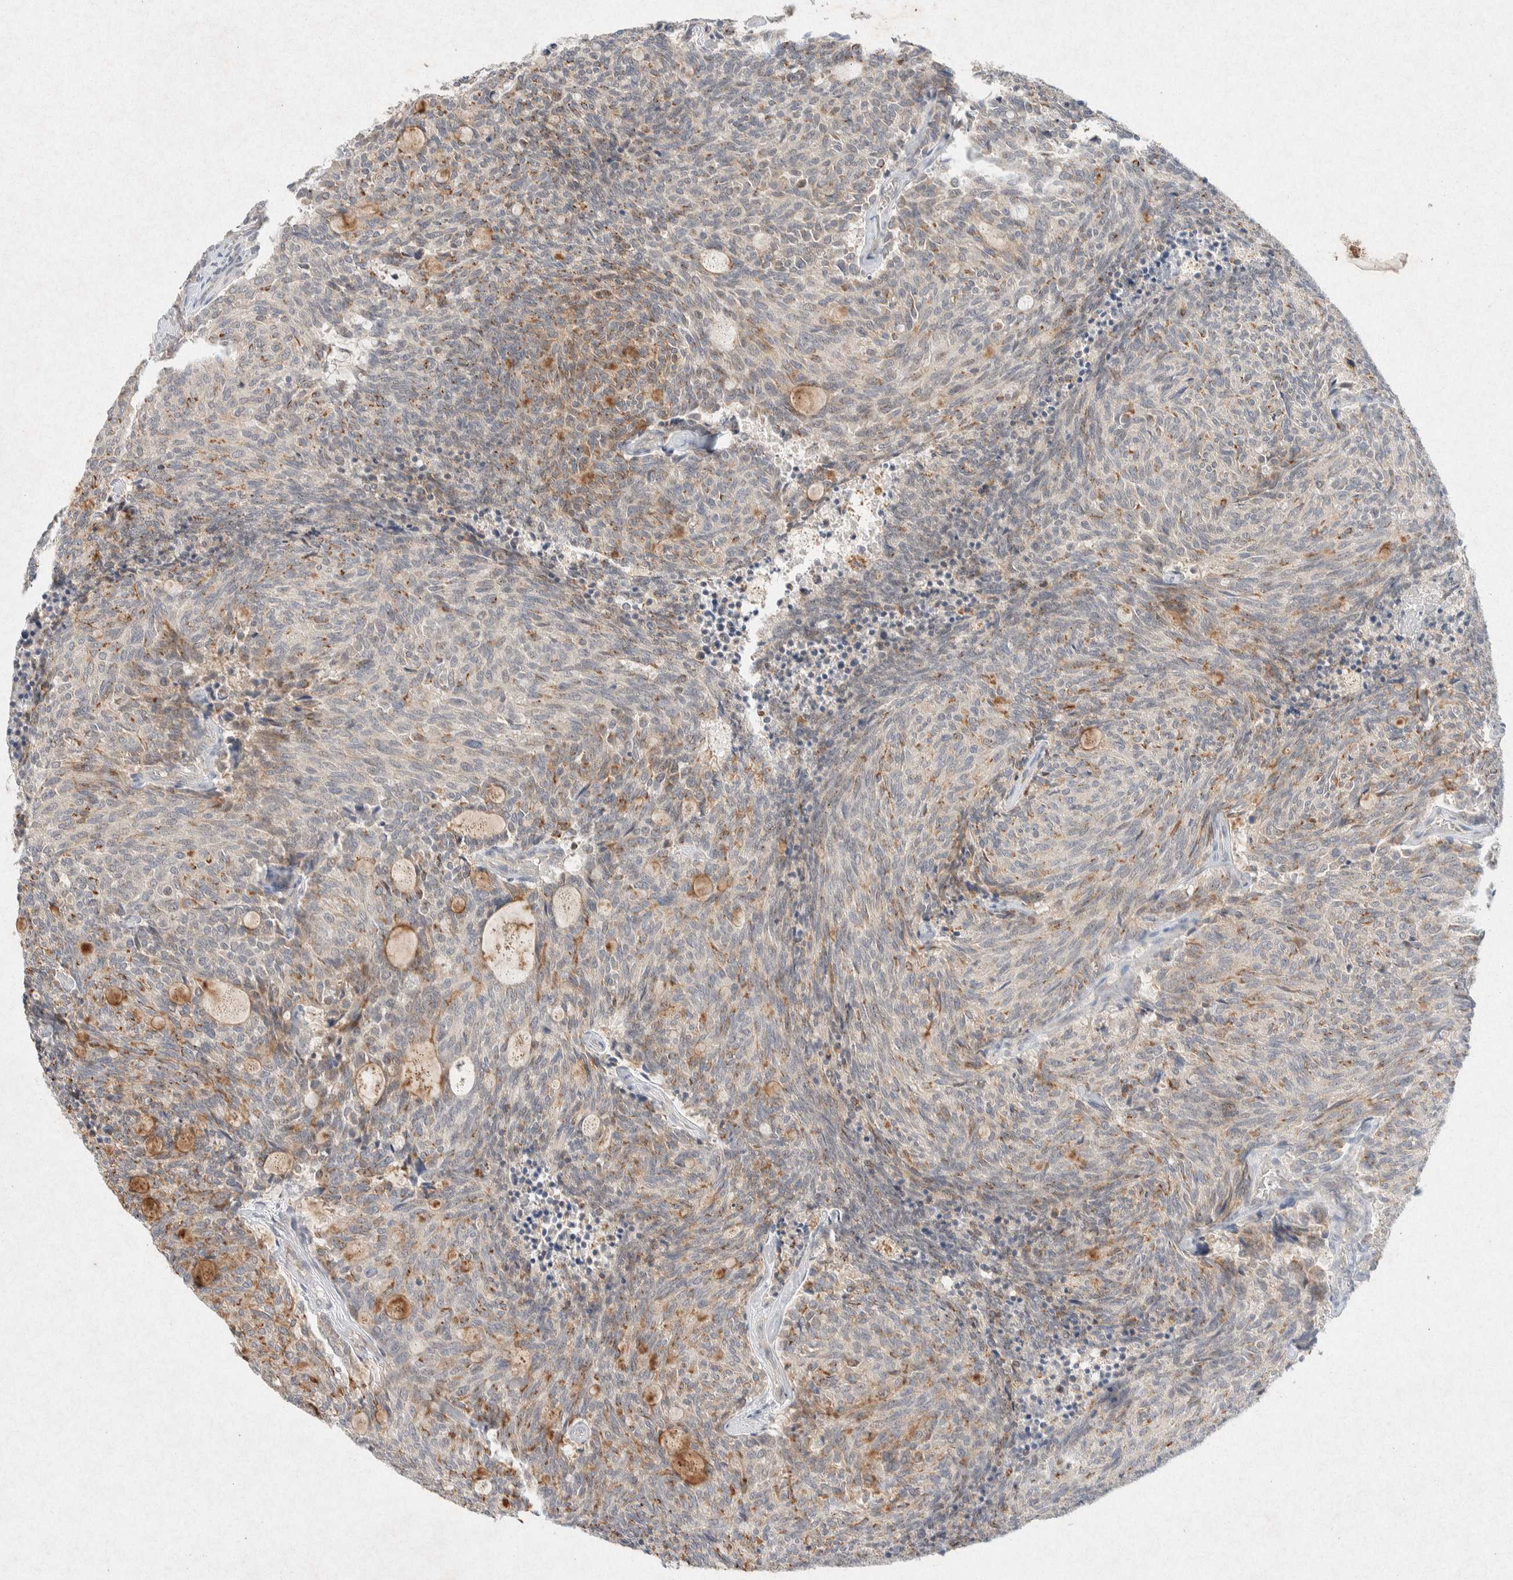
{"staining": {"intensity": "weak", "quantity": "25%-75%", "location": "cytoplasmic/membranous"}, "tissue": "carcinoid", "cell_type": "Tumor cells", "image_type": "cancer", "snomed": [{"axis": "morphology", "description": "Carcinoid, malignant, NOS"}, {"axis": "topography", "description": "Pancreas"}], "caption": "Immunohistochemistry (IHC) photomicrograph of neoplastic tissue: human carcinoid stained using immunohistochemistry displays low levels of weak protein expression localized specifically in the cytoplasmic/membranous of tumor cells, appearing as a cytoplasmic/membranous brown color.", "gene": "GNAI1", "patient": {"sex": "female", "age": 54}}